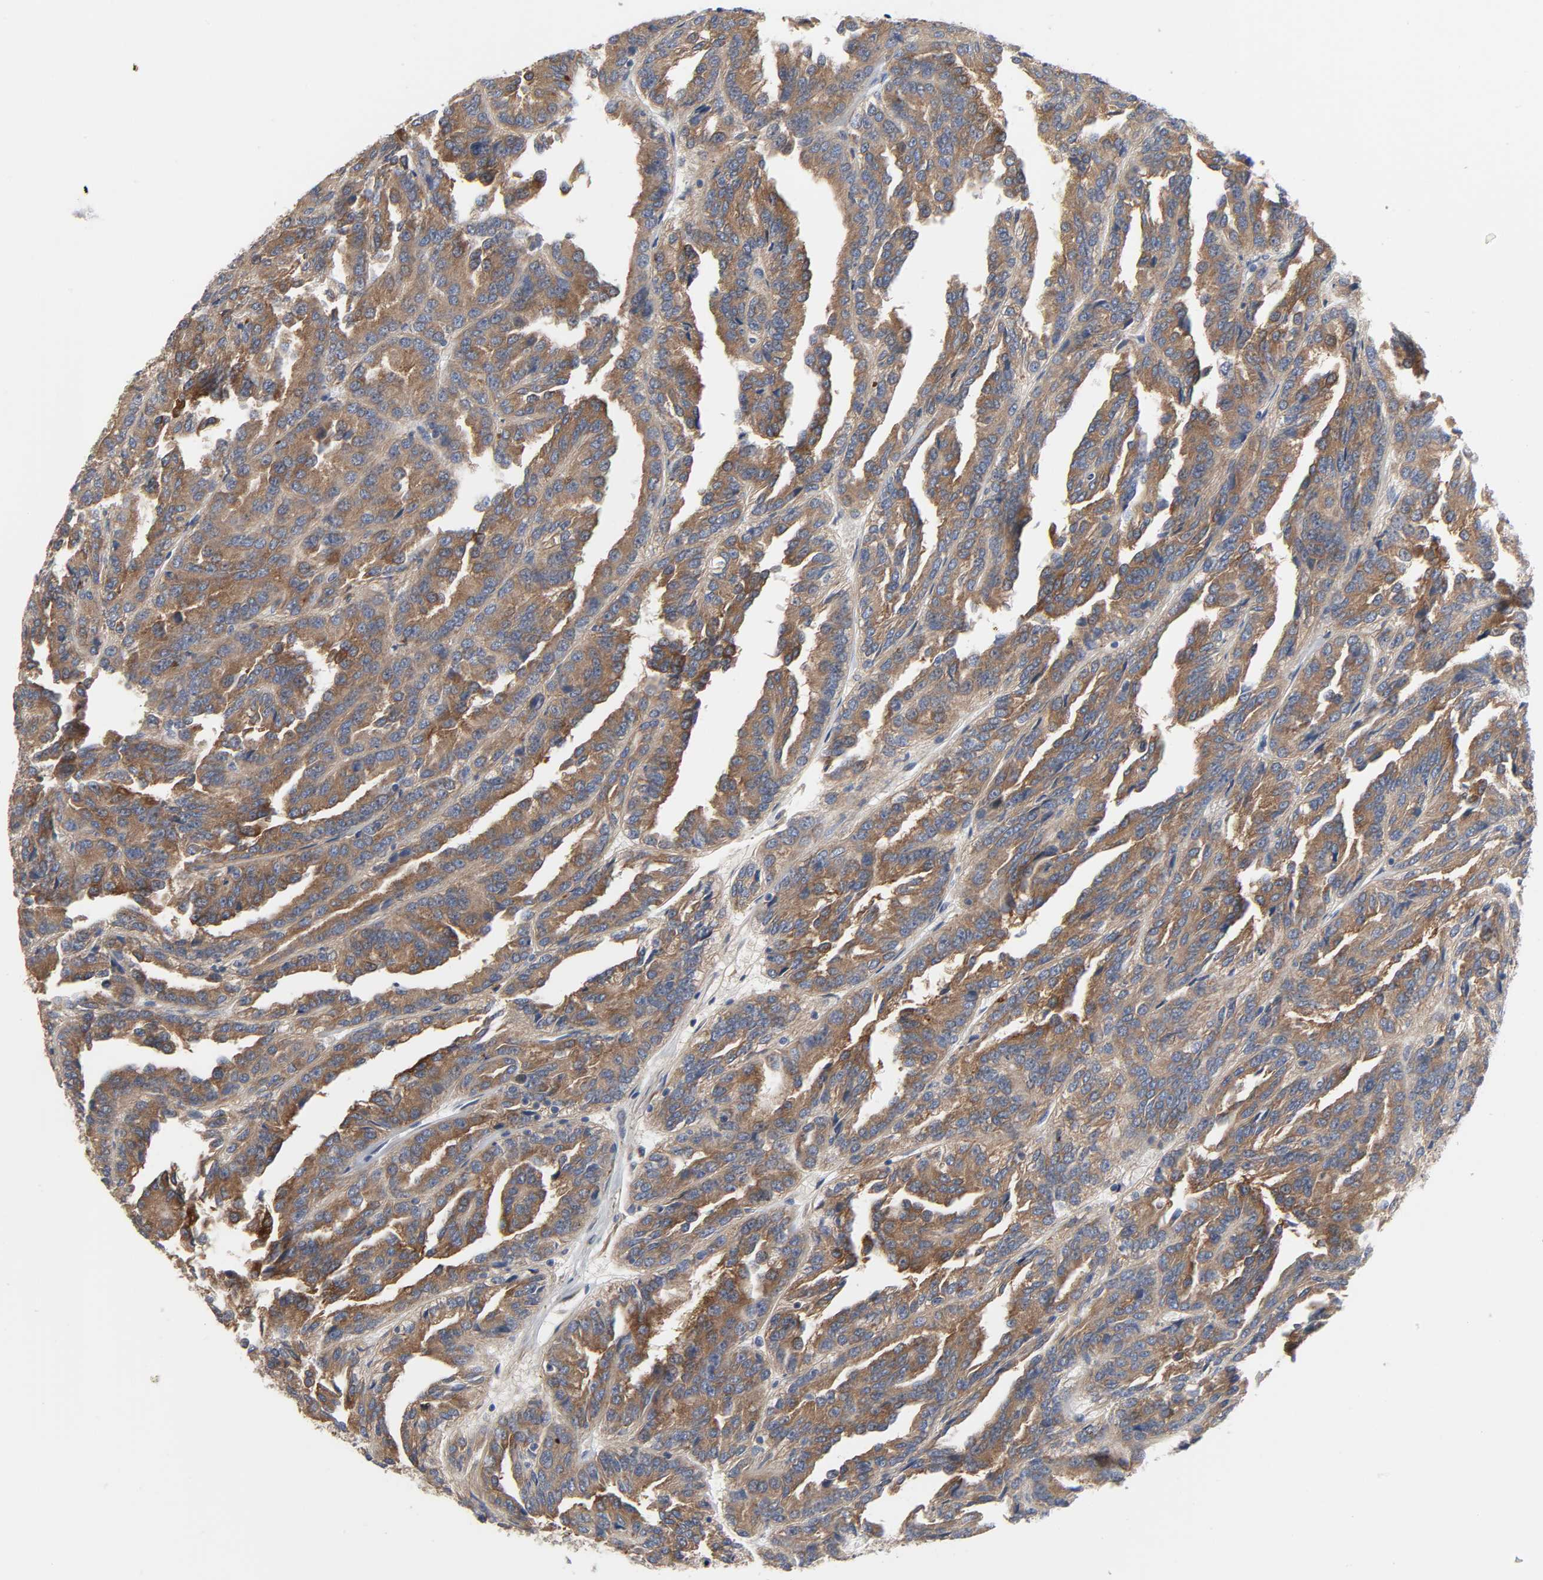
{"staining": {"intensity": "strong", "quantity": ">75%", "location": "cytoplasmic/membranous"}, "tissue": "renal cancer", "cell_type": "Tumor cells", "image_type": "cancer", "snomed": [{"axis": "morphology", "description": "Adenocarcinoma, NOS"}, {"axis": "topography", "description": "Kidney"}], "caption": "Tumor cells demonstrate strong cytoplasmic/membranous staining in approximately >75% of cells in renal cancer (adenocarcinoma). The protein is stained brown, and the nuclei are stained in blue (DAB IHC with brightfield microscopy, high magnification).", "gene": "ARHGAP1", "patient": {"sex": "male", "age": 46}}